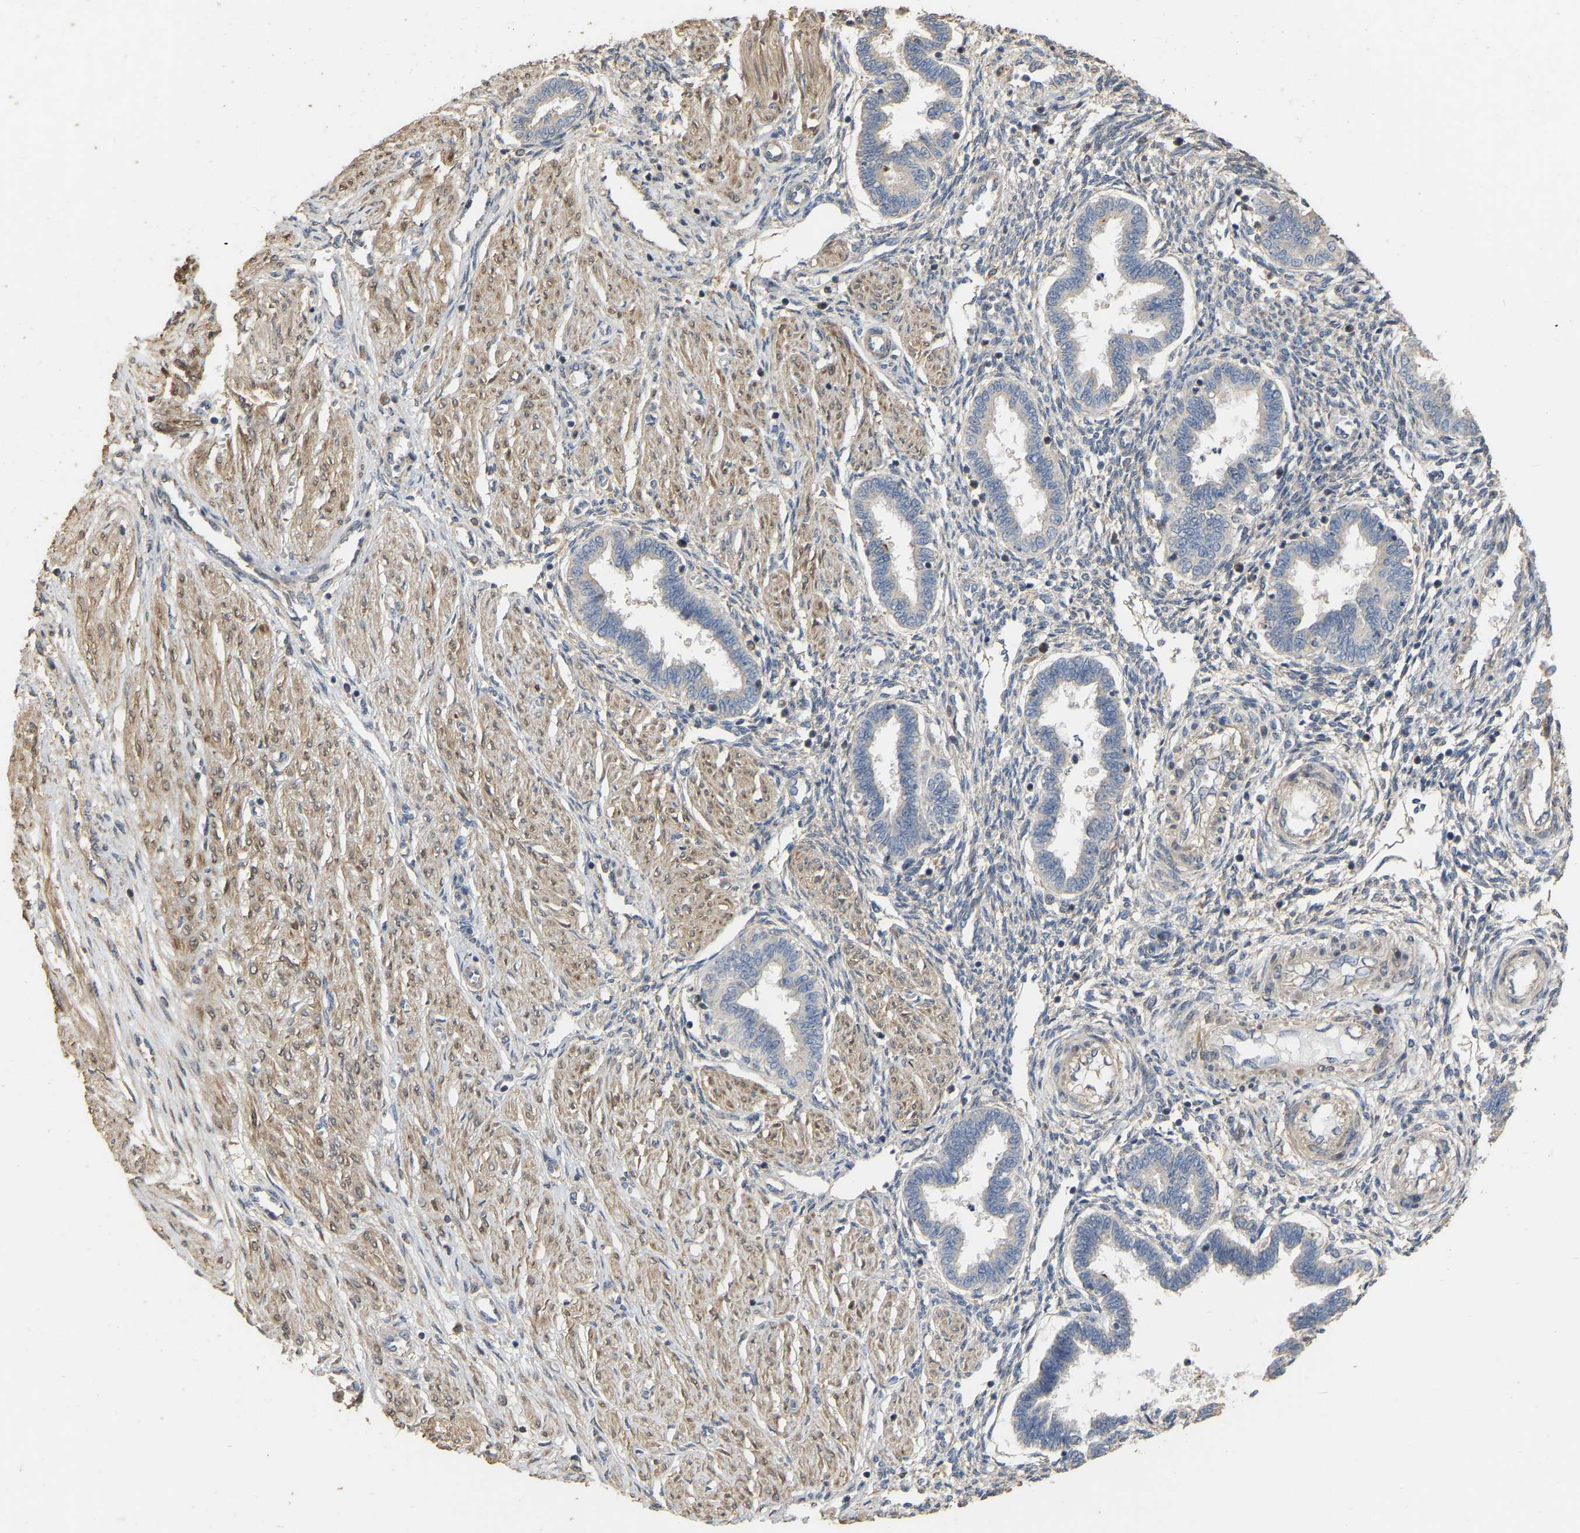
{"staining": {"intensity": "weak", "quantity": "<25%", "location": "cytoplasmic/membranous"}, "tissue": "endometrium", "cell_type": "Cells in endometrial stroma", "image_type": "normal", "snomed": [{"axis": "morphology", "description": "Normal tissue, NOS"}, {"axis": "topography", "description": "Endometrium"}], "caption": "Protein analysis of unremarkable endometrium shows no significant expression in cells in endometrial stroma. (DAB immunohistochemistry (IHC) with hematoxylin counter stain).", "gene": "NCS1", "patient": {"sex": "female", "age": 33}}